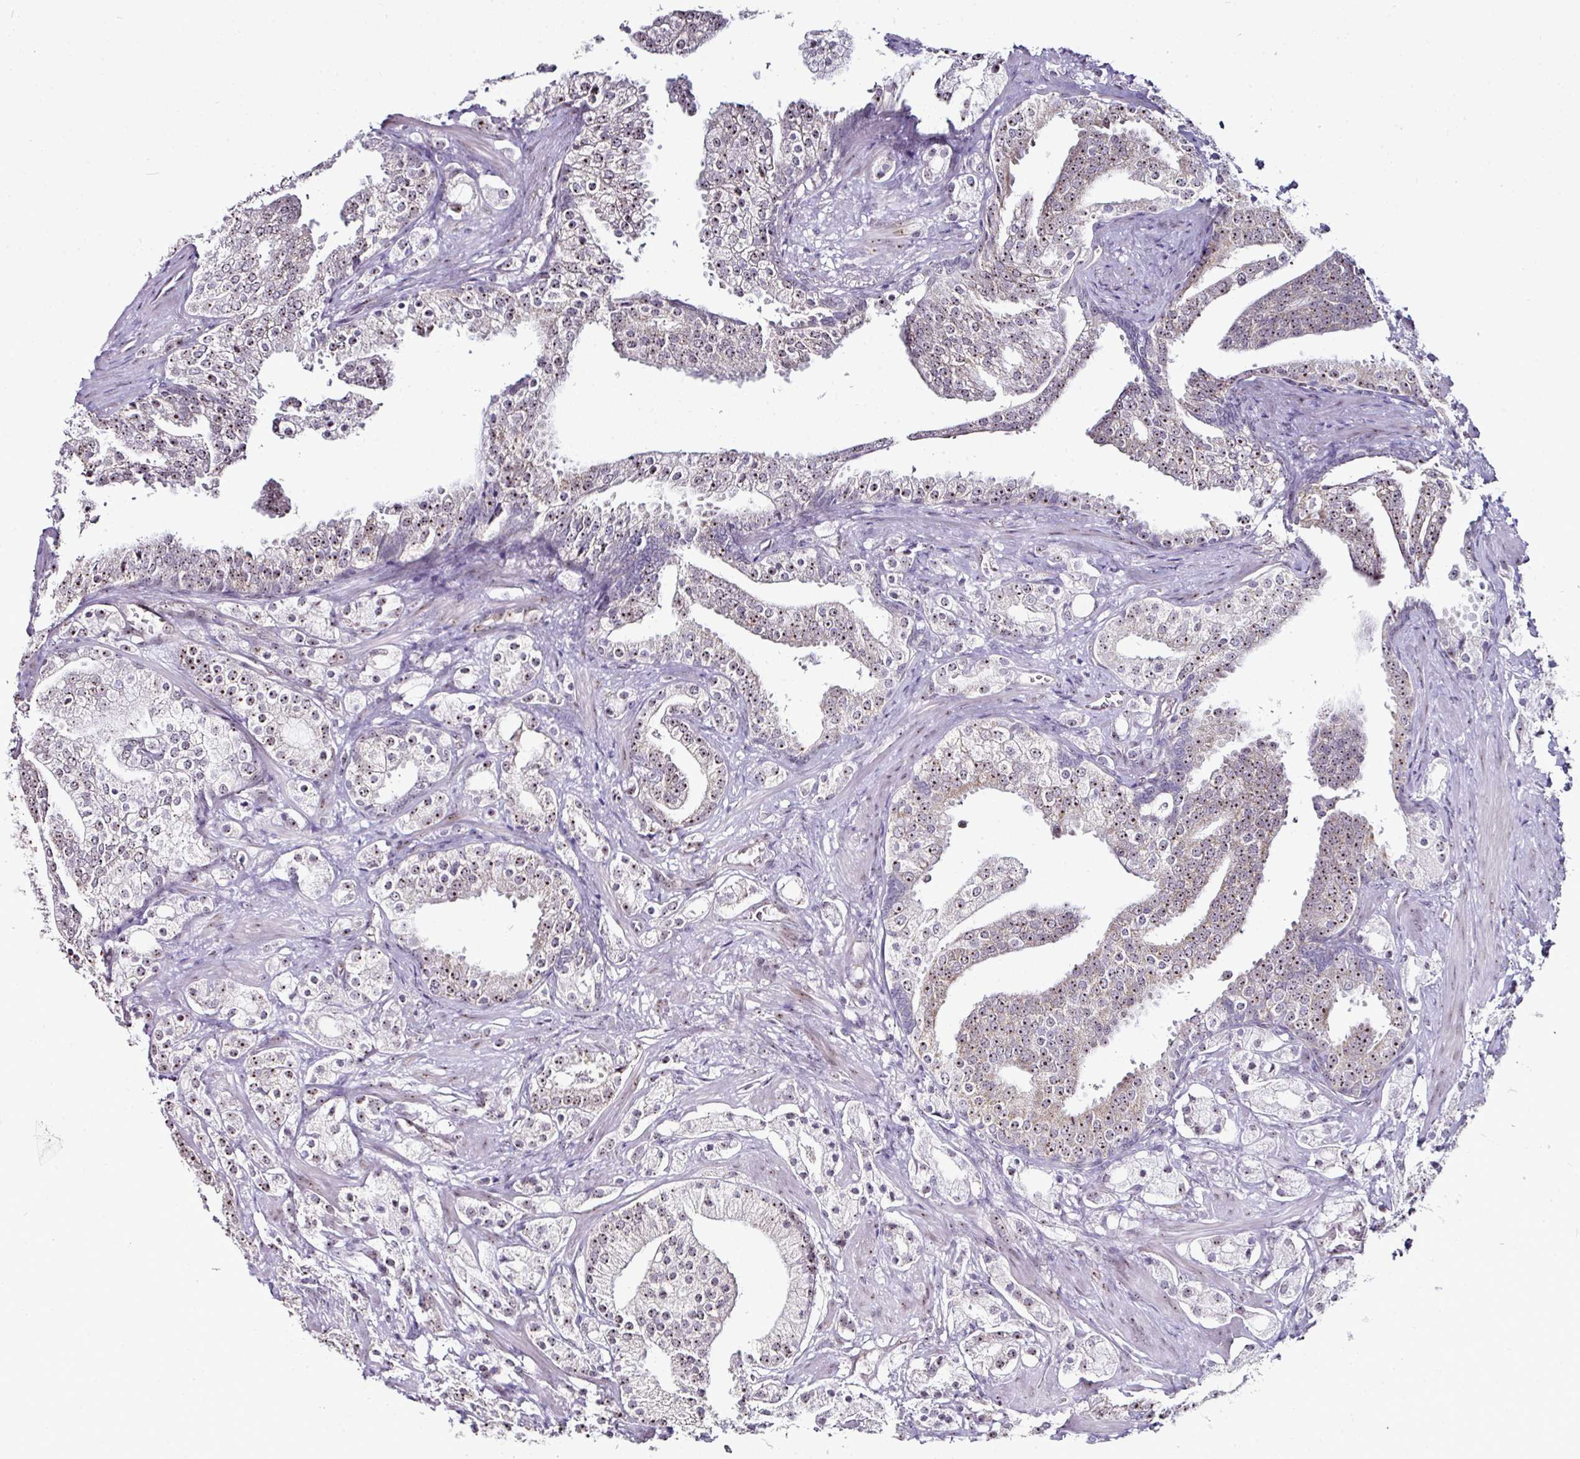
{"staining": {"intensity": "moderate", "quantity": "25%-75%", "location": "cytoplasmic/membranous,nuclear"}, "tissue": "prostate cancer", "cell_type": "Tumor cells", "image_type": "cancer", "snomed": [{"axis": "morphology", "description": "Adenocarcinoma, High grade"}, {"axis": "topography", "description": "Prostate"}], "caption": "This is a photomicrograph of immunohistochemistry staining of prostate adenocarcinoma (high-grade), which shows moderate staining in the cytoplasmic/membranous and nuclear of tumor cells.", "gene": "NACC2", "patient": {"sex": "male", "age": 50}}